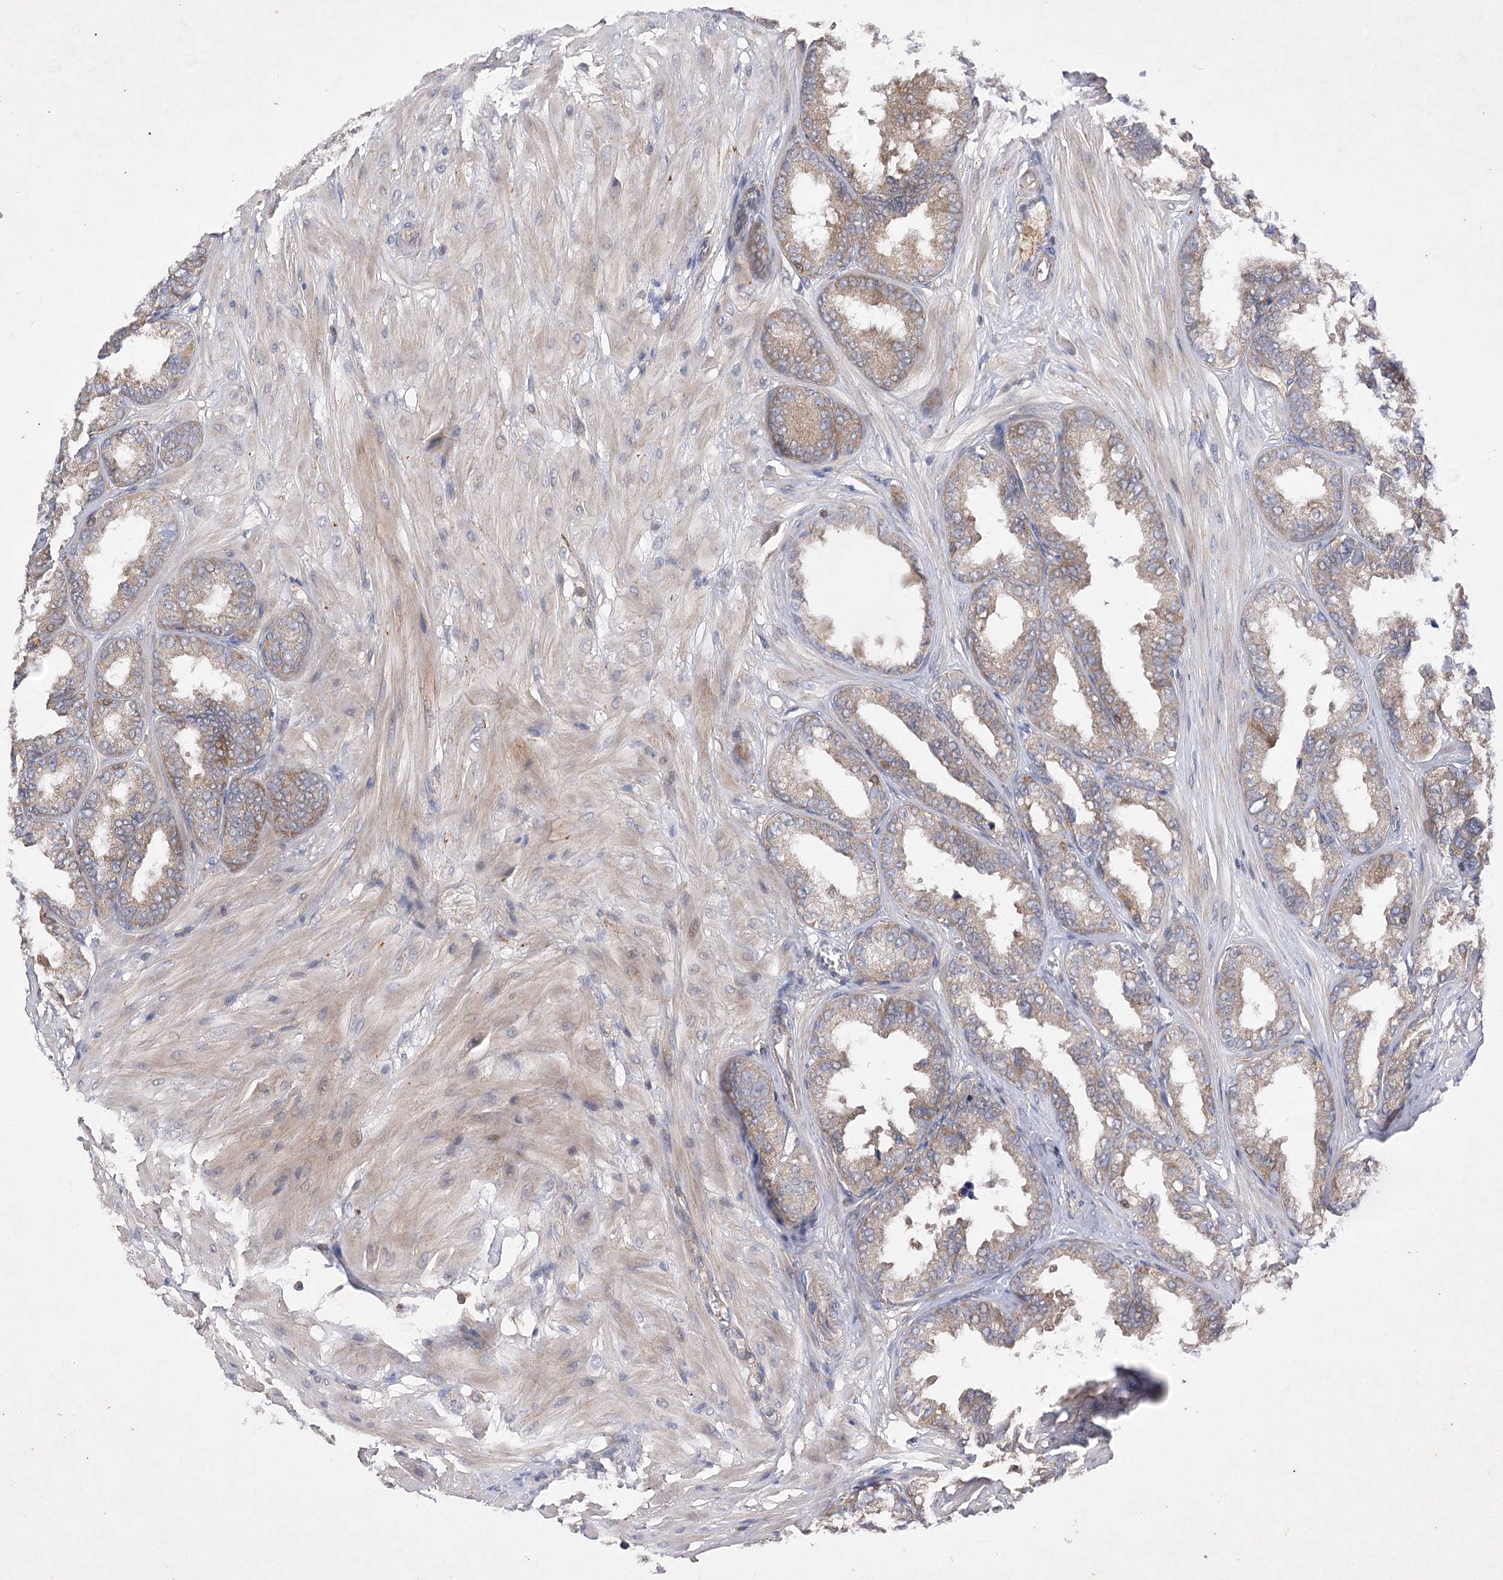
{"staining": {"intensity": "moderate", "quantity": "25%-75%", "location": "cytoplasmic/membranous"}, "tissue": "seminal vesicle", "cell_type": "Glandular cells", "image_type": "normal", "snomed": [{"axis": "morphology", "description": "Normal tissue, NOS"}, {"axis": "topography", "description": "Prostate"}, {"axis": "topography", "description": "Seminal veicle"}], "caption": "This is a micrograph of immunohistochemistry (IHC) staining of unremarkable seminal vesicle, which shows moderate staining in the cytoplasmic/membranous of glandular cells.", "gene": "BCR", "patient": {"sex": "male", "age": 51}}